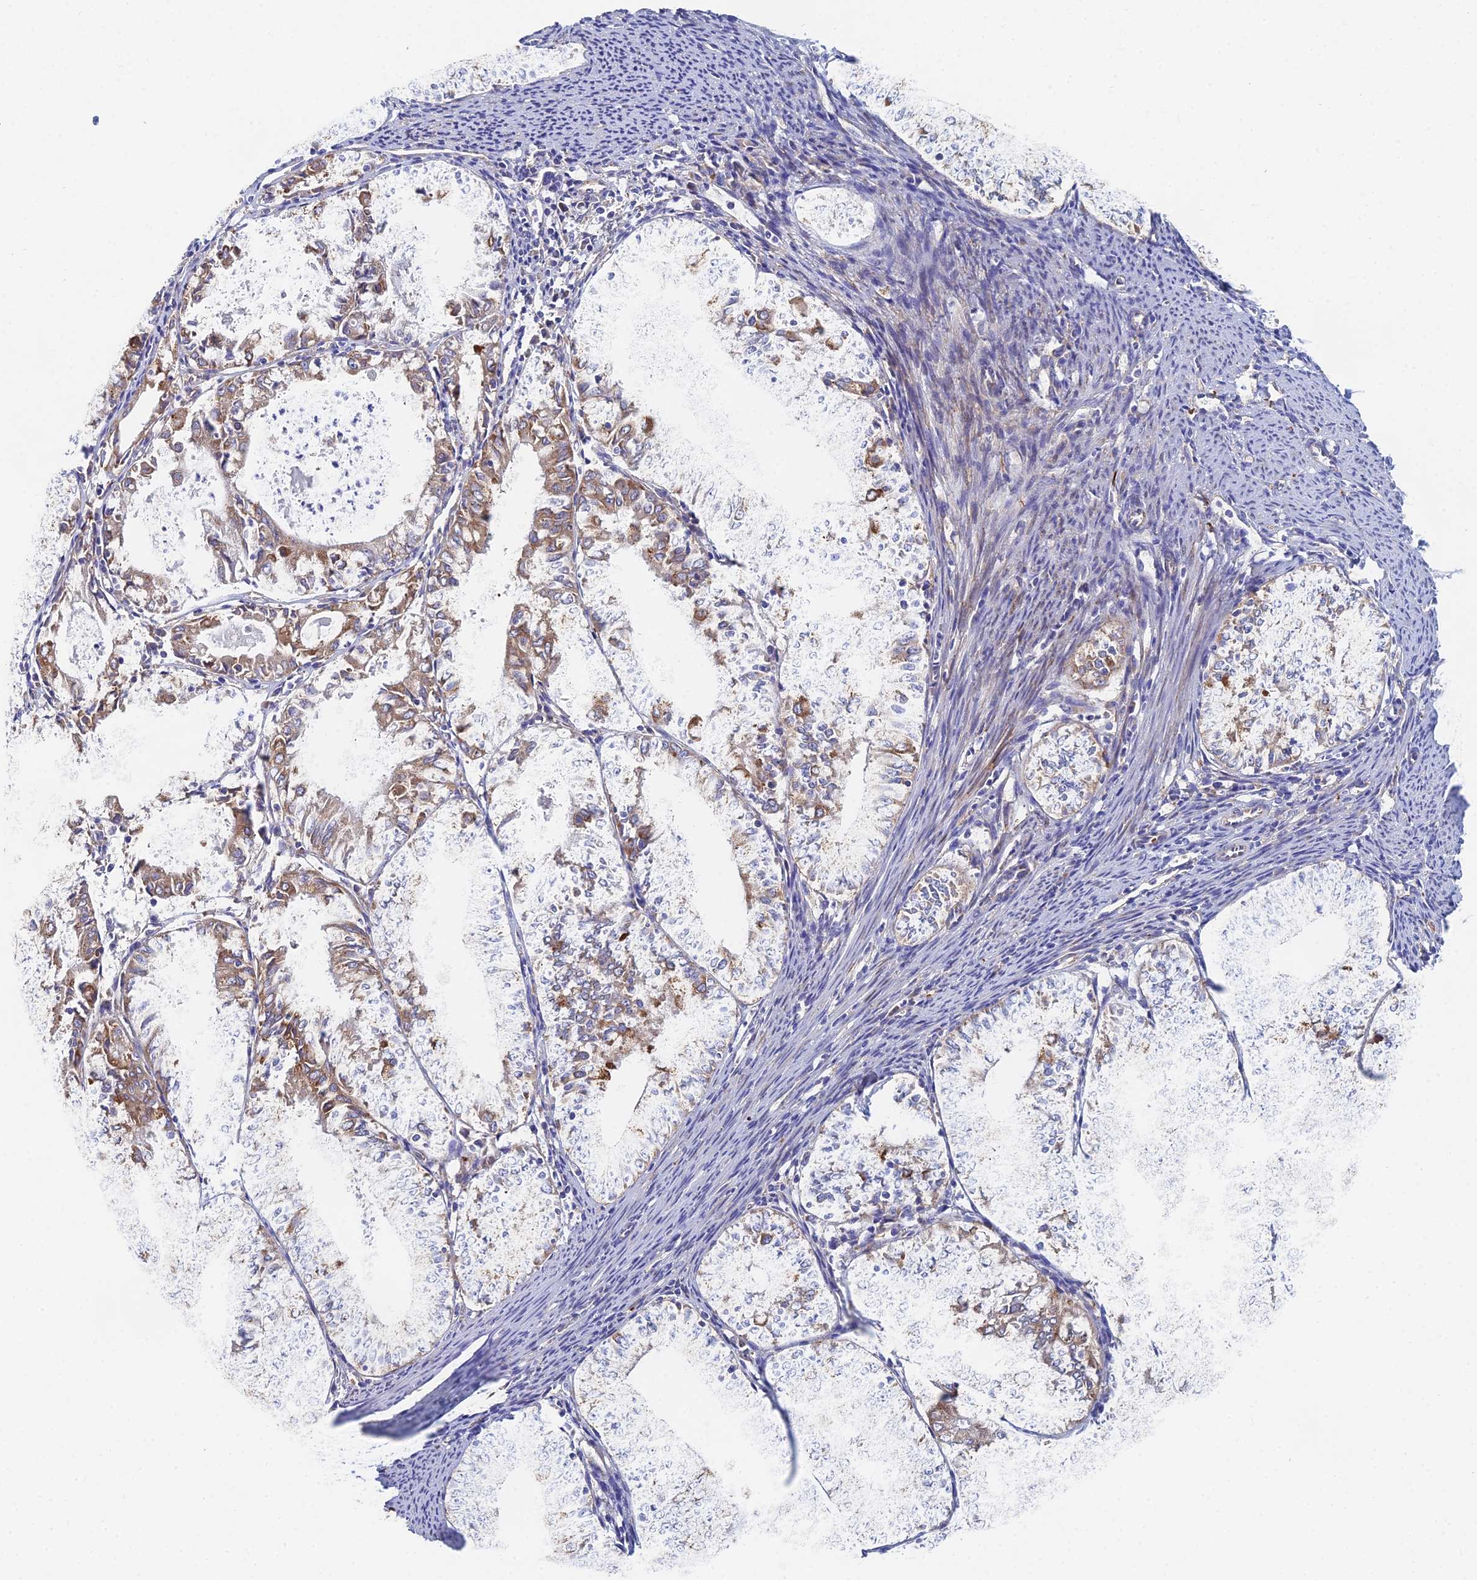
{"staining": {"intensity": "weak", "quantity": "<25%", "location": "cytoplasmic/membranous"}, "tissue": "endometrial cancer", "cell_type": "Tumor cells", "image_type": "cancer", "snomed": [{"axis": "morphology", "description": "Adenocarcinoma, NOS"}, {"axis": "topography", "description": "Endometrium"}], "caption": "IHC image of neoplastic tissue: endometrial cancer (adenocarcinoma) stained with DAB (3,3'-diaminobenzidine) exhibits no significant protein positivity in tumor cells. (DAB immunohistochemistry (IHC) visualized using brightfield microscopy, high magnification).", "gene": "ELOF1", "patient": {"sex": "female", "age": 57}}